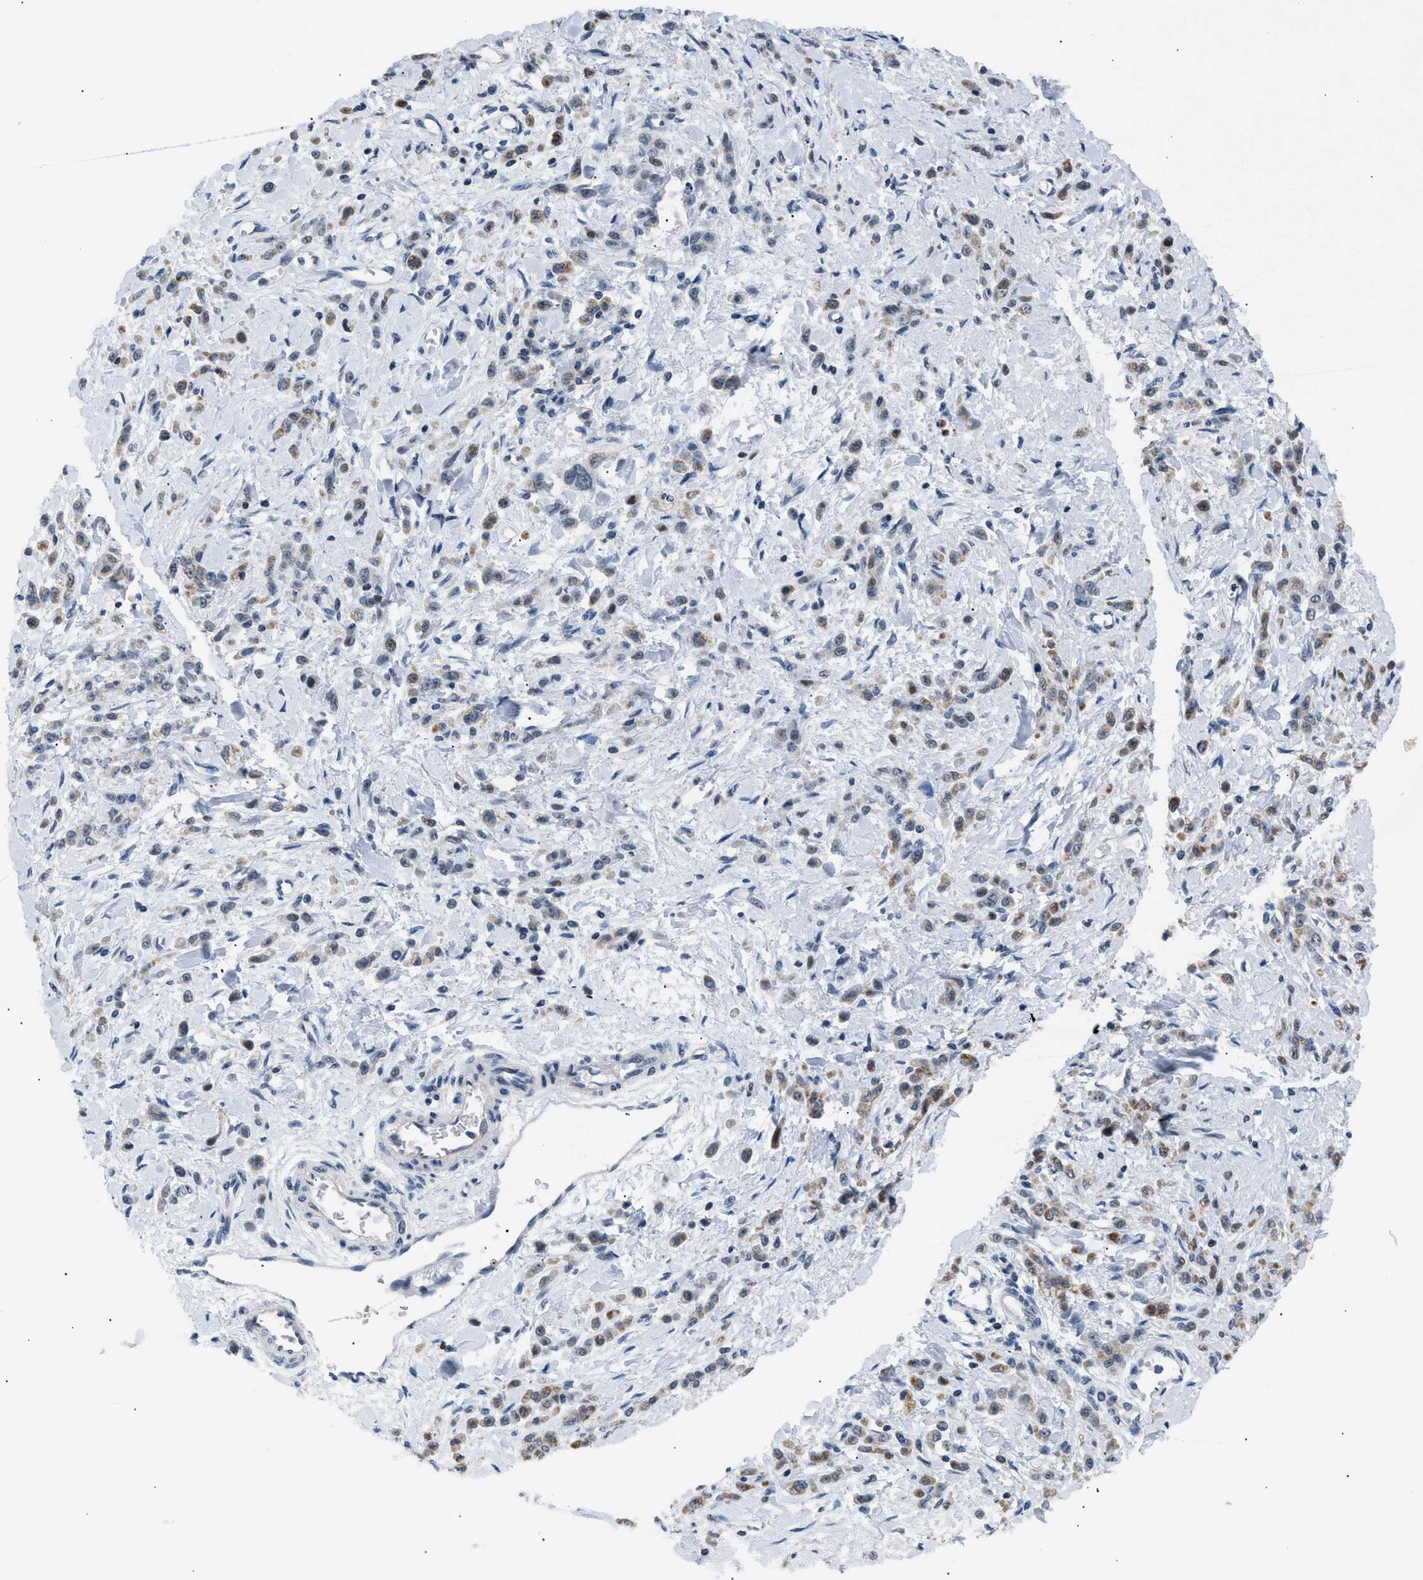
{"staining": {"intensity": "moderate", "quantity": "<25%", "location": "cytoplasmic/membranous"}, "tissue": "stomach cancer", "cell_type": "Tumor cells", "image_type": "cancer", "snomed": [{"axis": "morphology", "description": "Normal tissue, NOS"}, {"axis": "morphology", "description": "Adenocarcinoma, NOS"}, {"axis": "topography", "description": "Stomach"}], "caption": "A high-resolution histopathology image shows IHC staining of adenocarcinoma (stomach), which shows moderate cytoplasmic/membranous staining in approximately <25% of tumor cells. (IHC, brightfield microscopy, high magnification).", "gene": "KCNC3", "patient": {"sex": "male", "age": 82}}